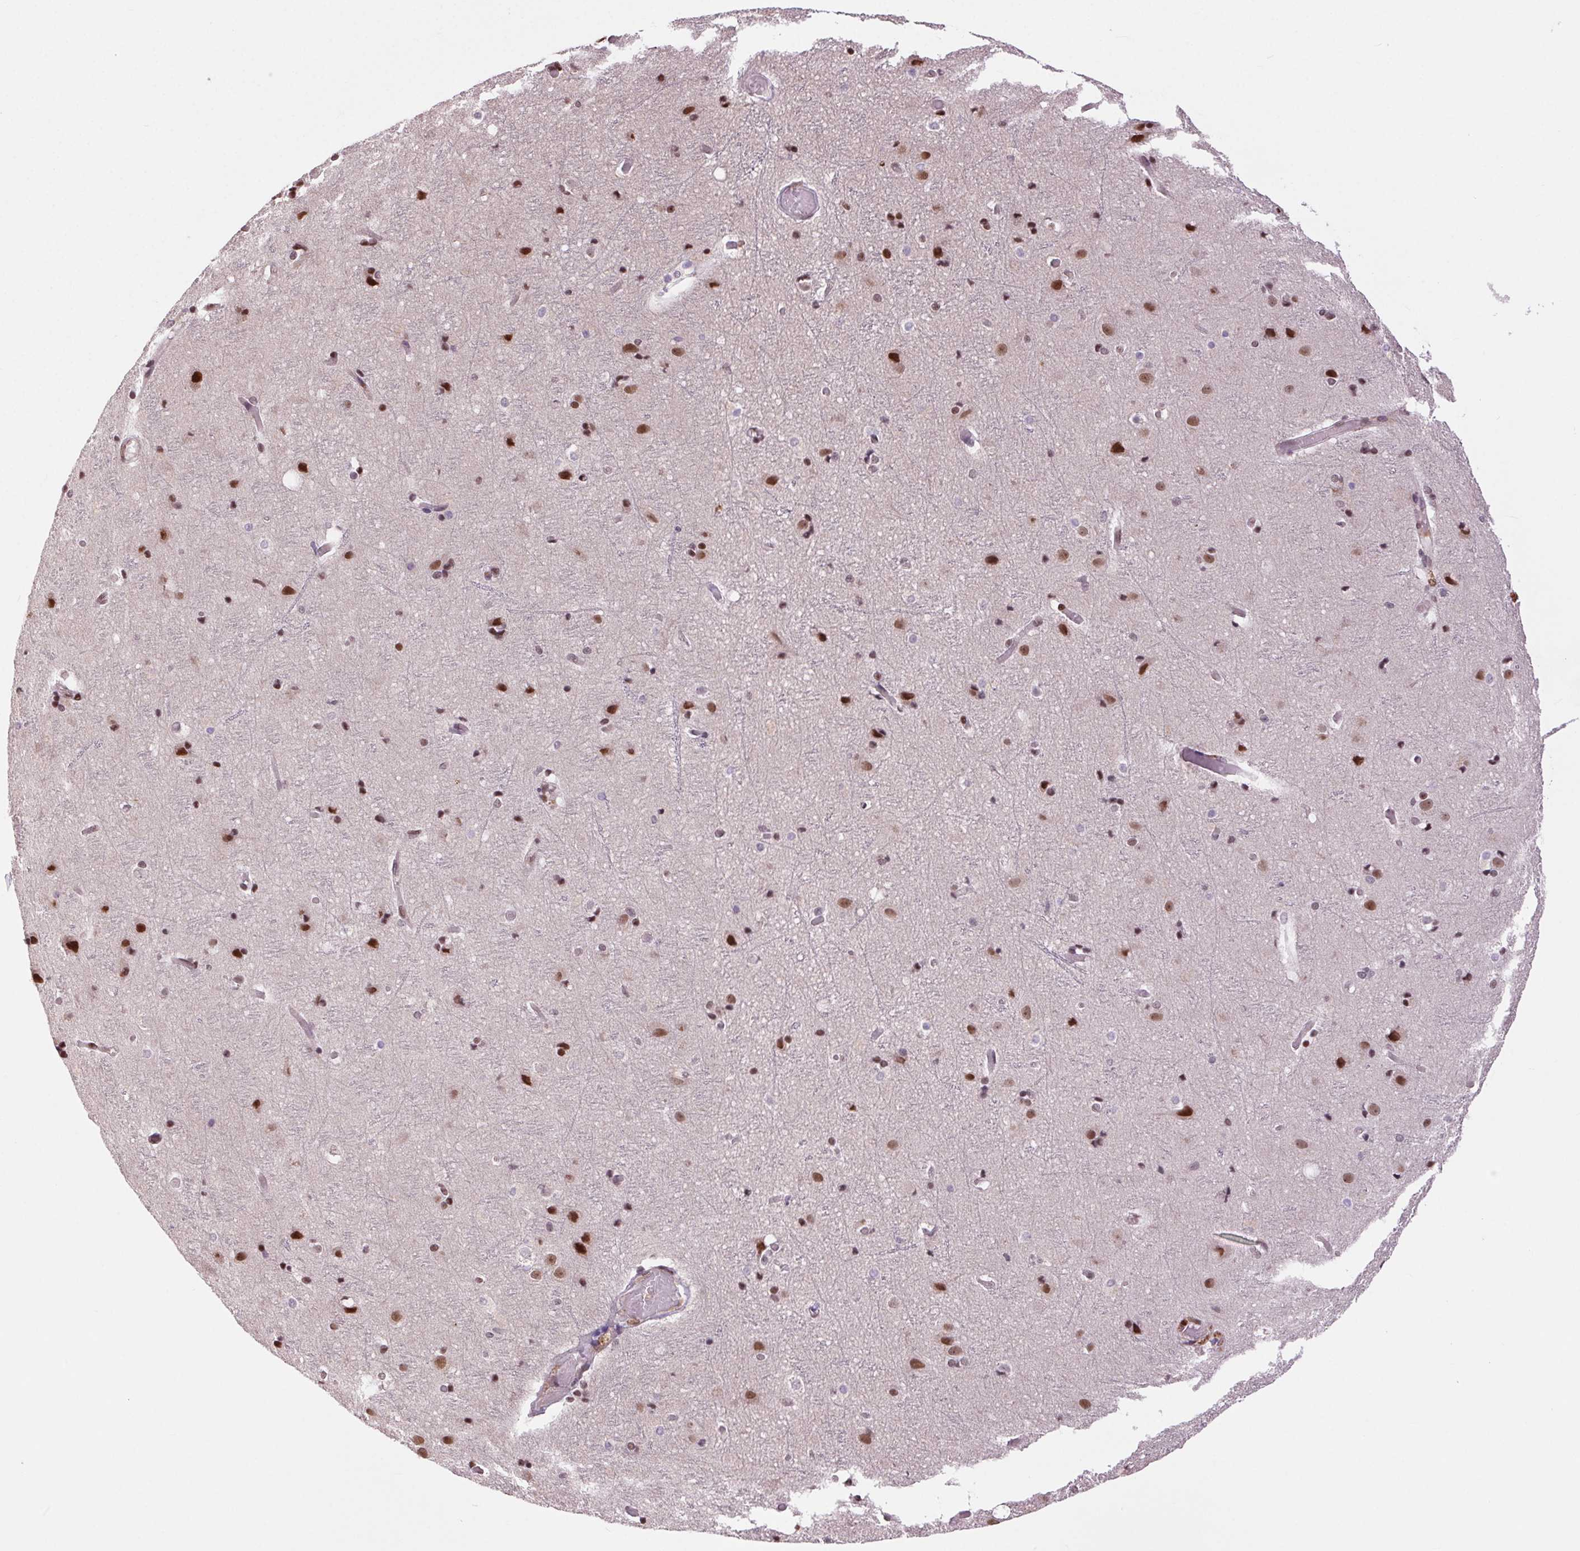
{"staining": {"intensity": "negative", "quantity": "none", "location": "none"}, "tissue": "cerebral cortex", "cell_type": "Endothelial cells", "image_type": "normal", "snomed": [{"axis": "morphology", "description": "Normal tissue, NOS"}, {"axis": "topography", "description": "Cerebral cortex"}], "caption": "DAB (3,3'-diaminobenzidine) immunohistochemical staining of benign cerebral cortex exhibits no significant expression in endothelial cells.", "gene": "RAD23A", "patient": {"sex": "female", "age": 52}}